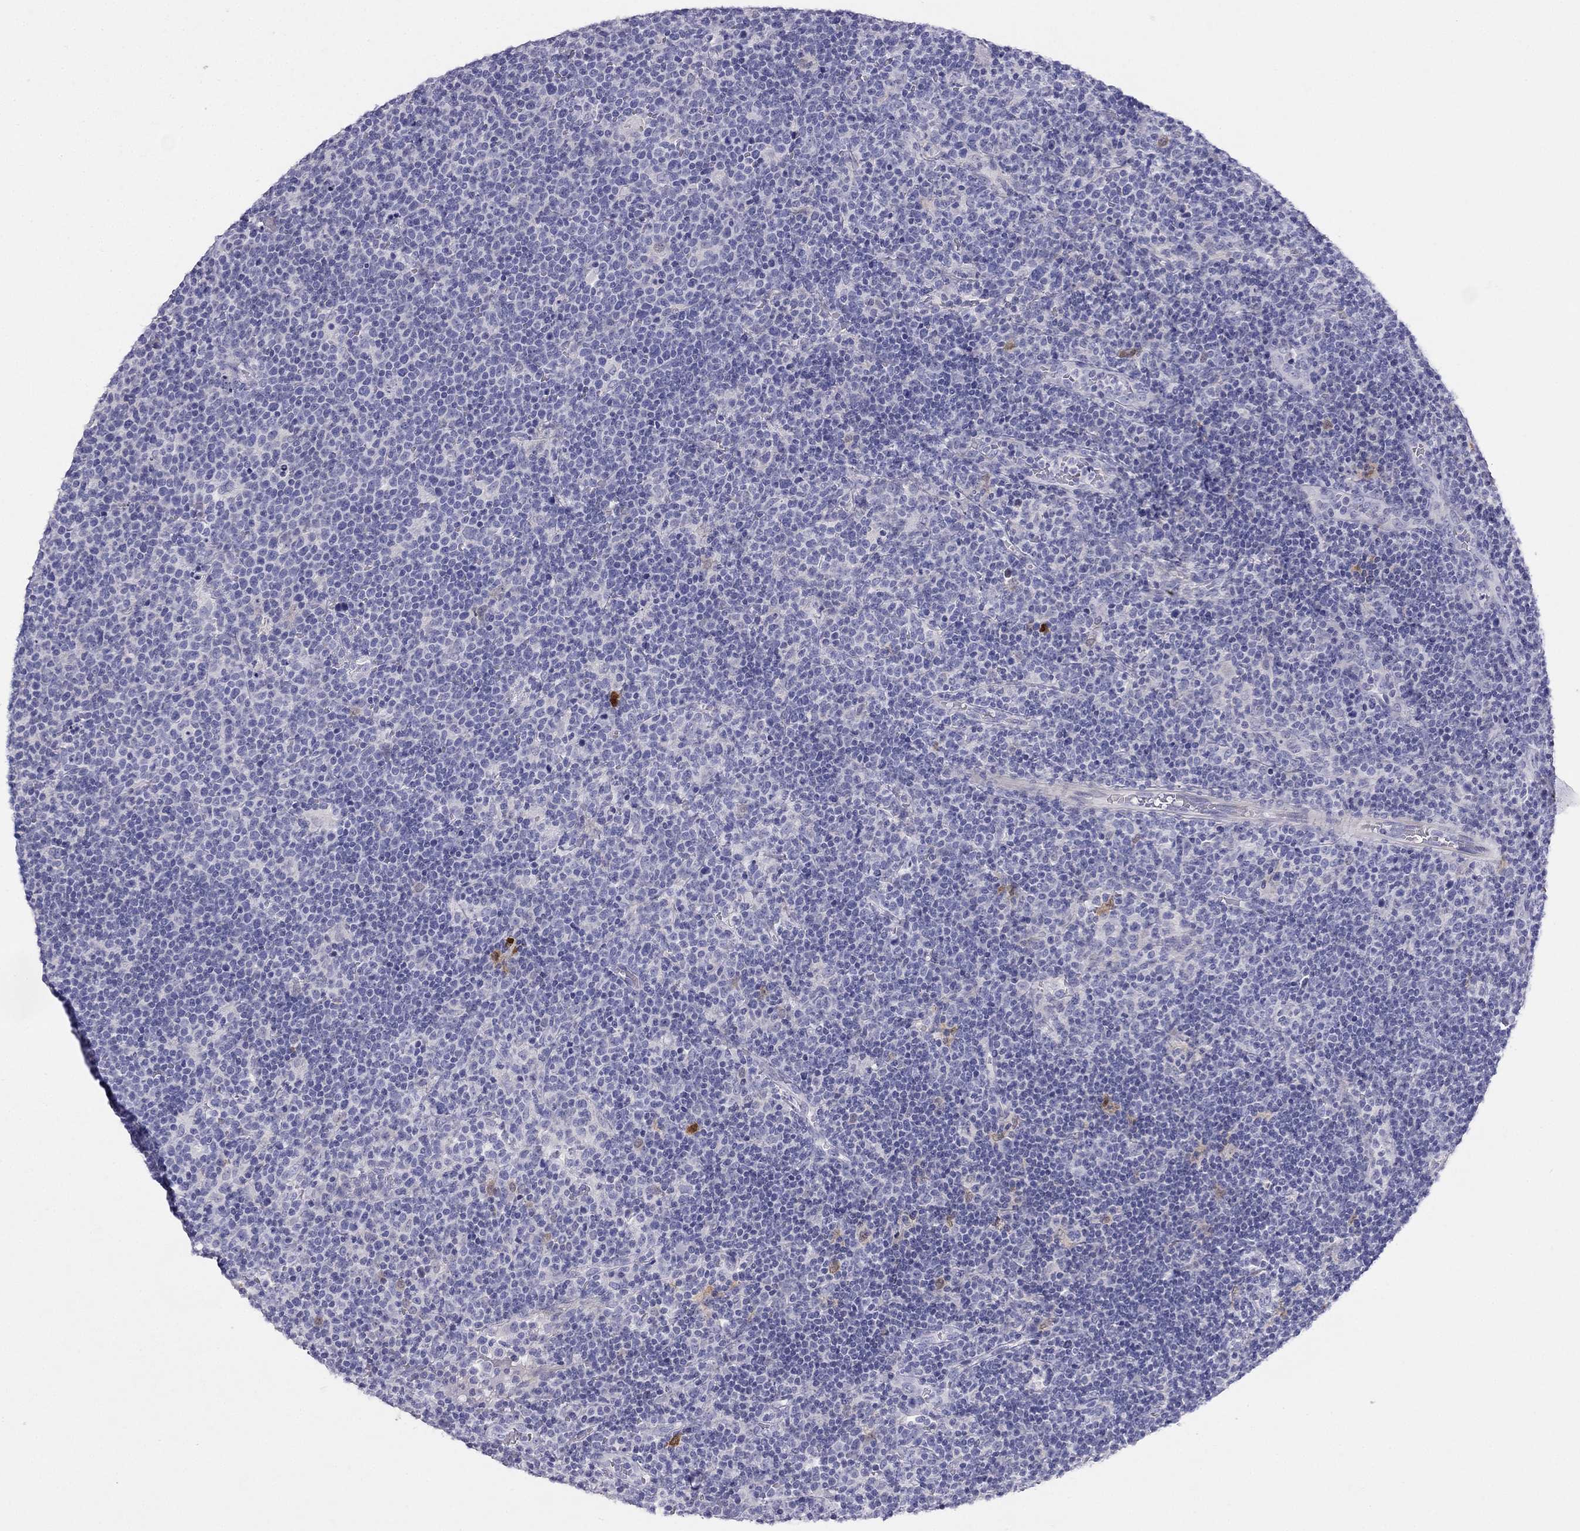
{"staining": {"intensity": "negative", "quantity": "none", "location": "none"}, "tissue": "lymphoma", "cell_type": "Tumor cells", "image_type": "cancer", "snomed": [{"axis": "morphology", "description": "Malignant lymphoma, non-Hodgkin's type, High grade"}, {"axis": "topography", "description": "Lymph node"}], "caption": "Malignant lymphoma, non-Hodgkin's type (high-grade) was stained to show a protein in brown. There is no significant positivity in tumor cells.", "gene": "RFLNA", "patient": {"sex": "male", "age": 61}}